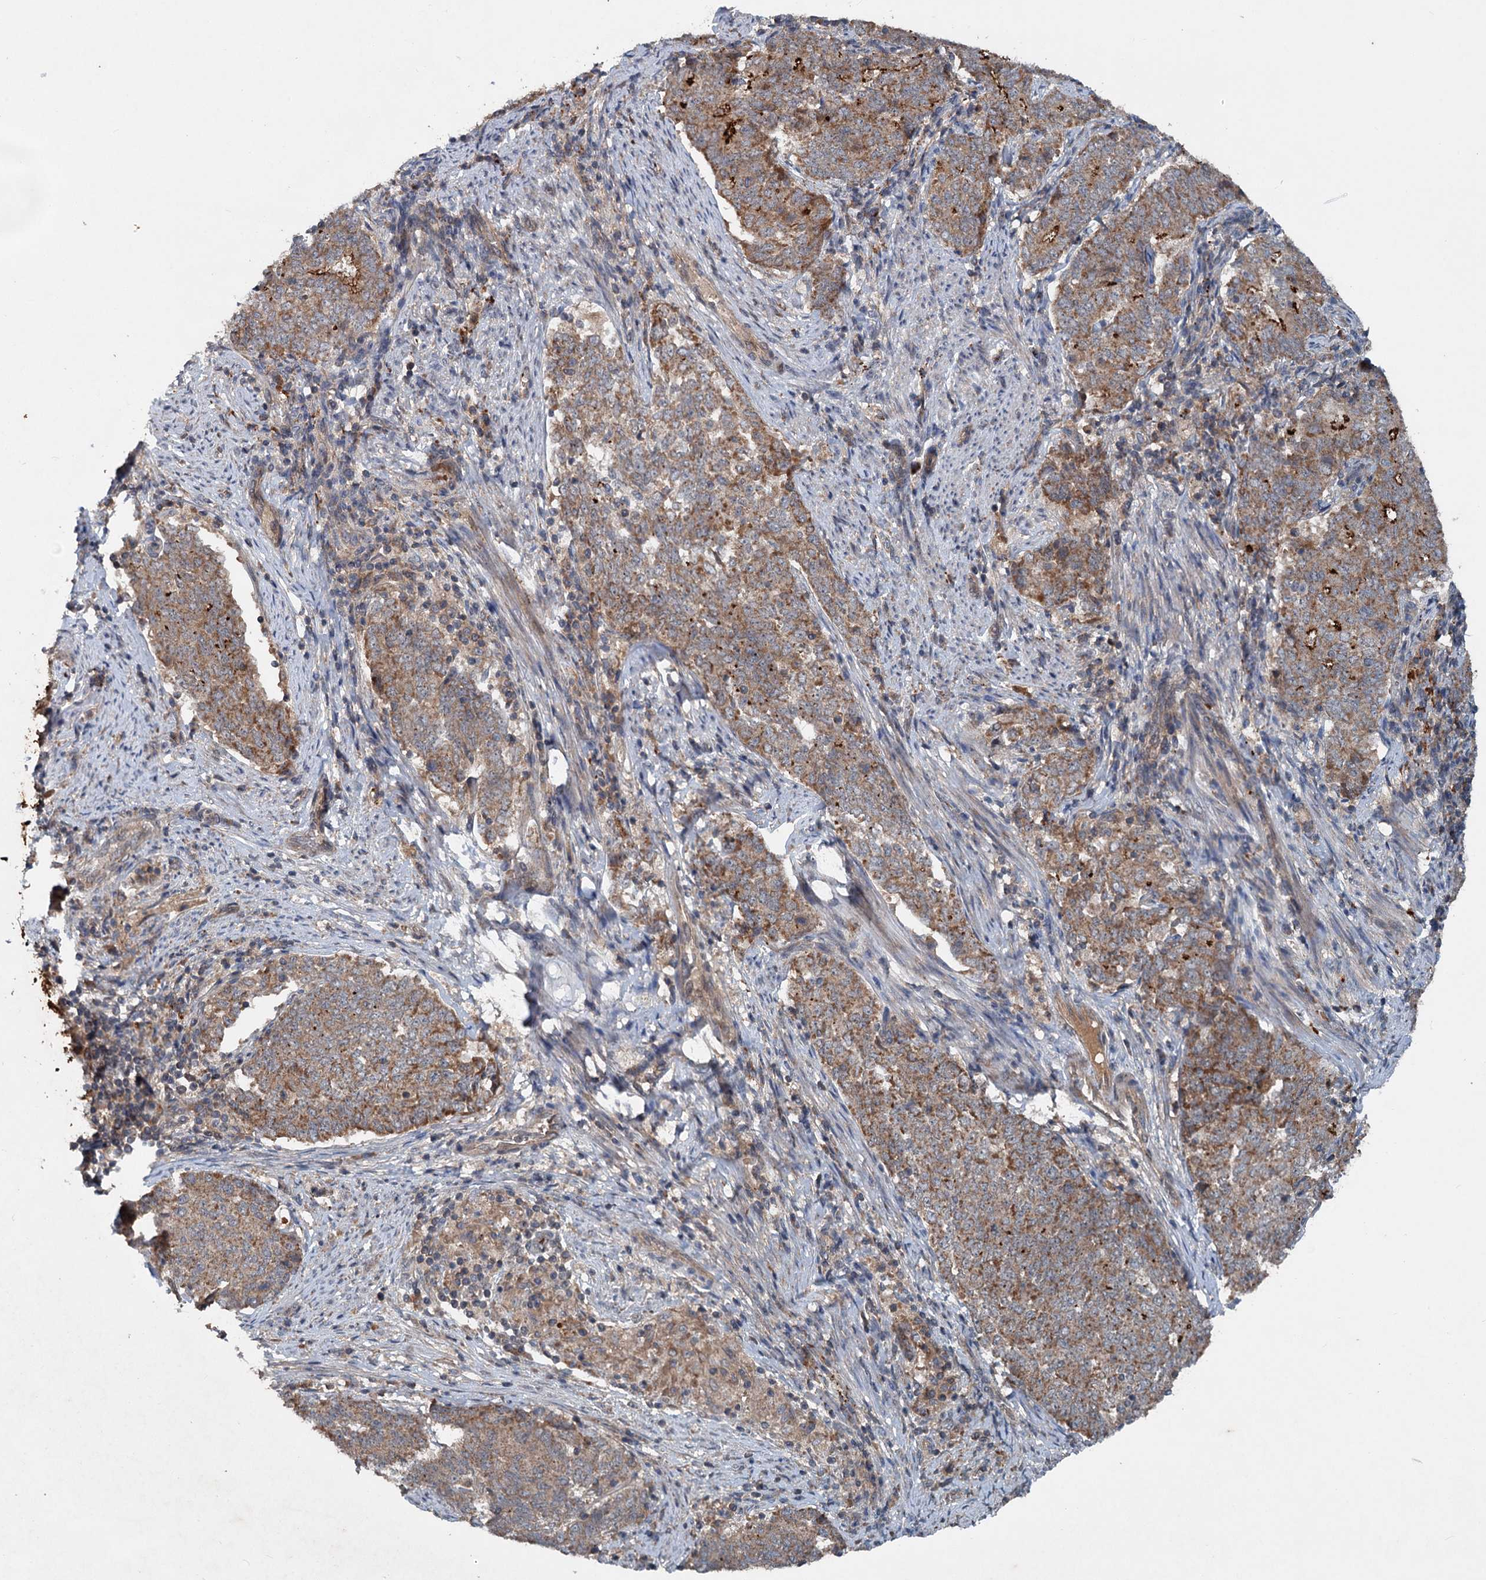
{"staining": {"intensity": "moderate", "quantity": ">75%", "location": "cytoplasmic/membranous"}, "tissue": "endometrial cancer", "cell_type": "Tumor cells", "image_type": "cancer", "snomed": [{"axis": "morphology", "description": "Adenocarcinoma, NOS"}, {"axis": "topography", "description": "Endometrium"}], "caption": "Protein staining by IHC displays moderate cytoplasmic/membranous positivity in about >75% of tumor cells in adenocarcinoma (endometrial).", "gene": "N4BP2L2", "patient": {"sex": "female", "age": 80}}